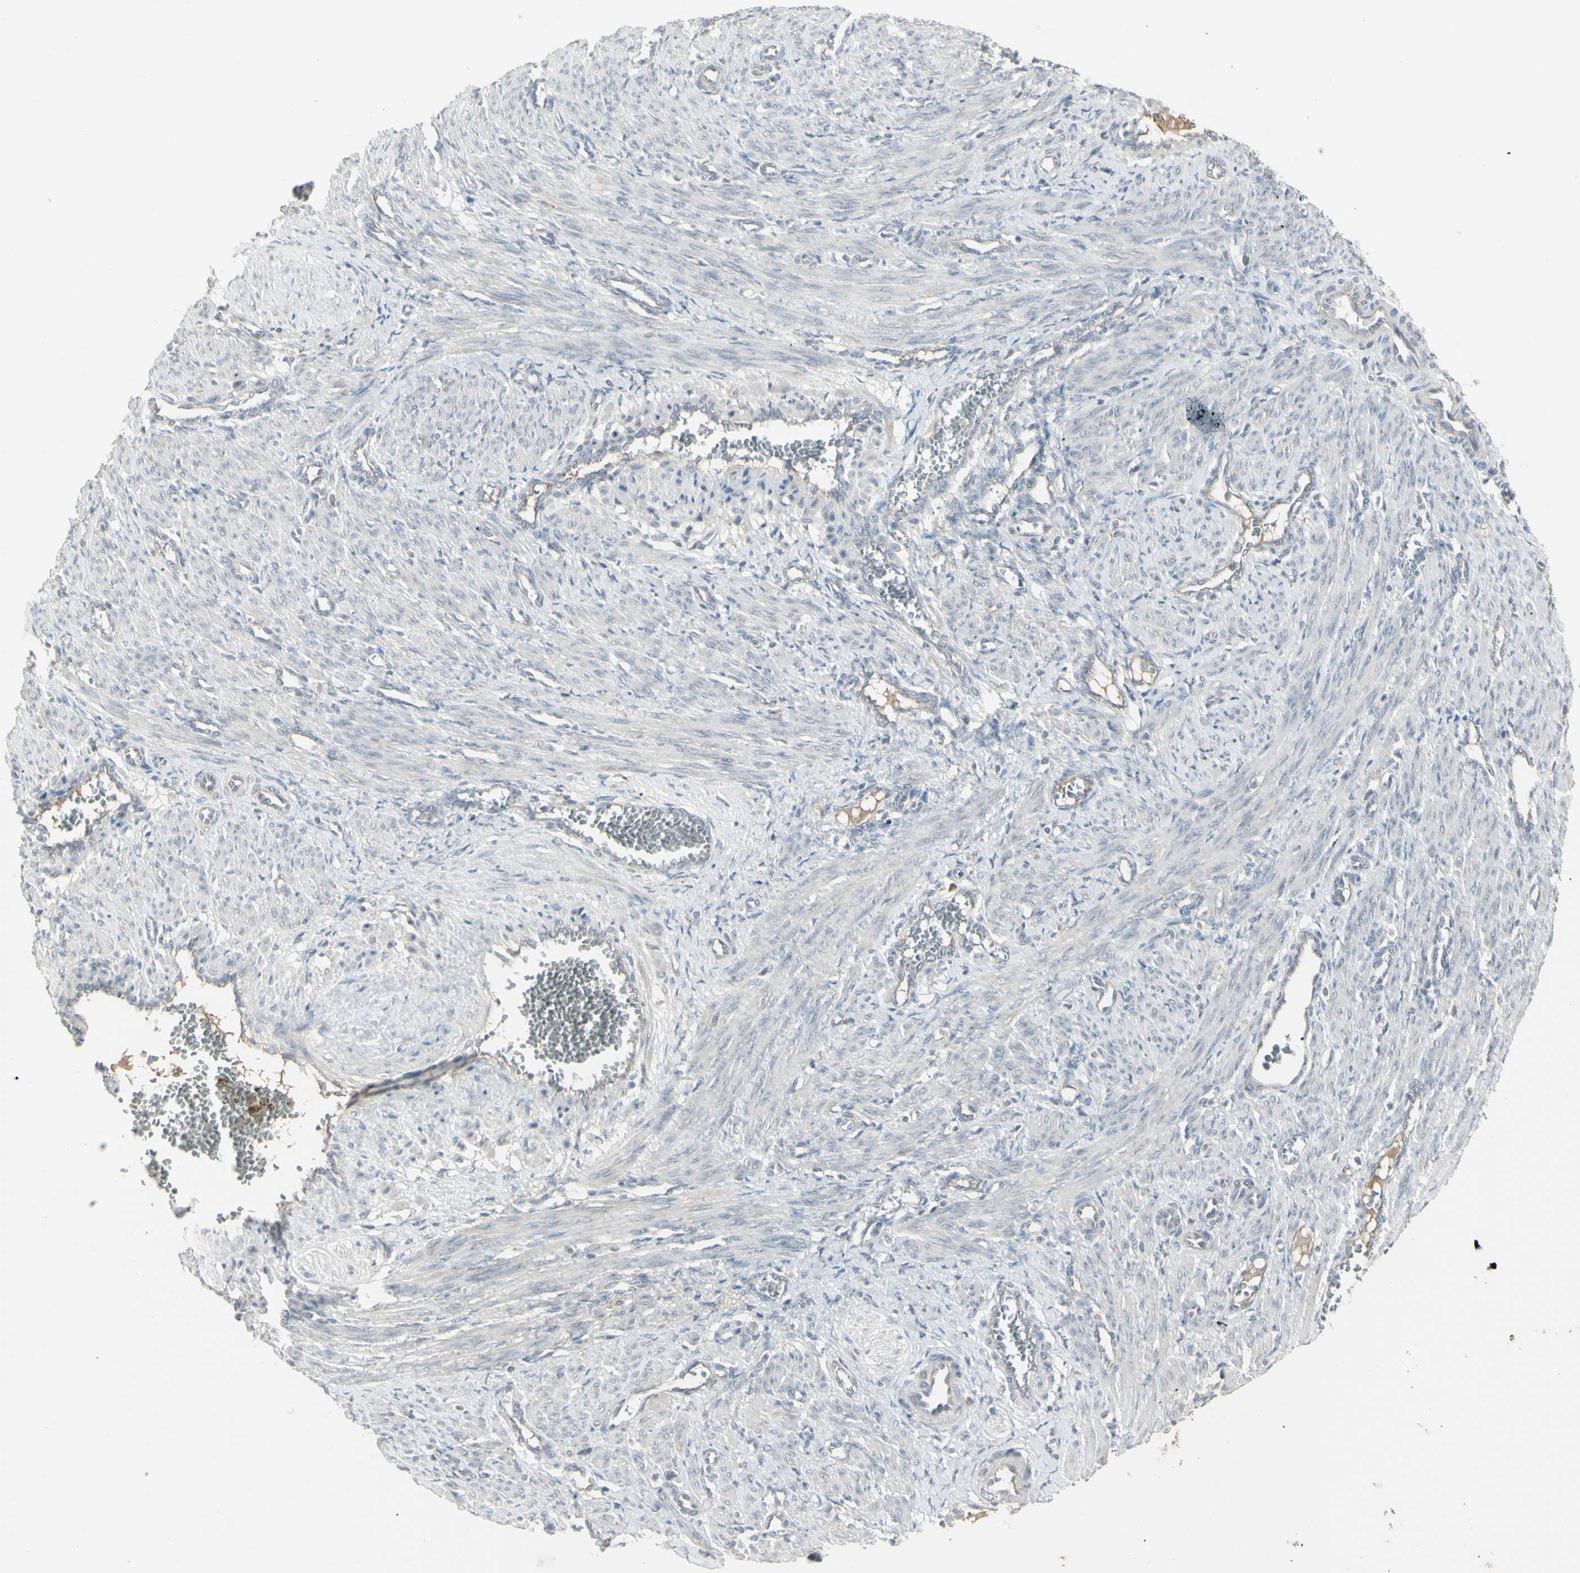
{"staining": {"intensity": "negative", "quantity": "none", "location": "none"}, "tissue": "smooth muscle", "cell_type": "Smooth muscle cells", "image_type": "normal", "snomed": [{"axis": "morphology", "description": "Normal tissue, NOS"}, {"axis": "topography", "description": "Endometrium"}], "caption": "Immunohistochemistry (IHC) histopathology image of benign smooth muscle stained for a protein (brown), which exhibits no expression in smooth muscle cells.", "gene": "PIAS4", "patient": {"sex": "female", "age": 33}}